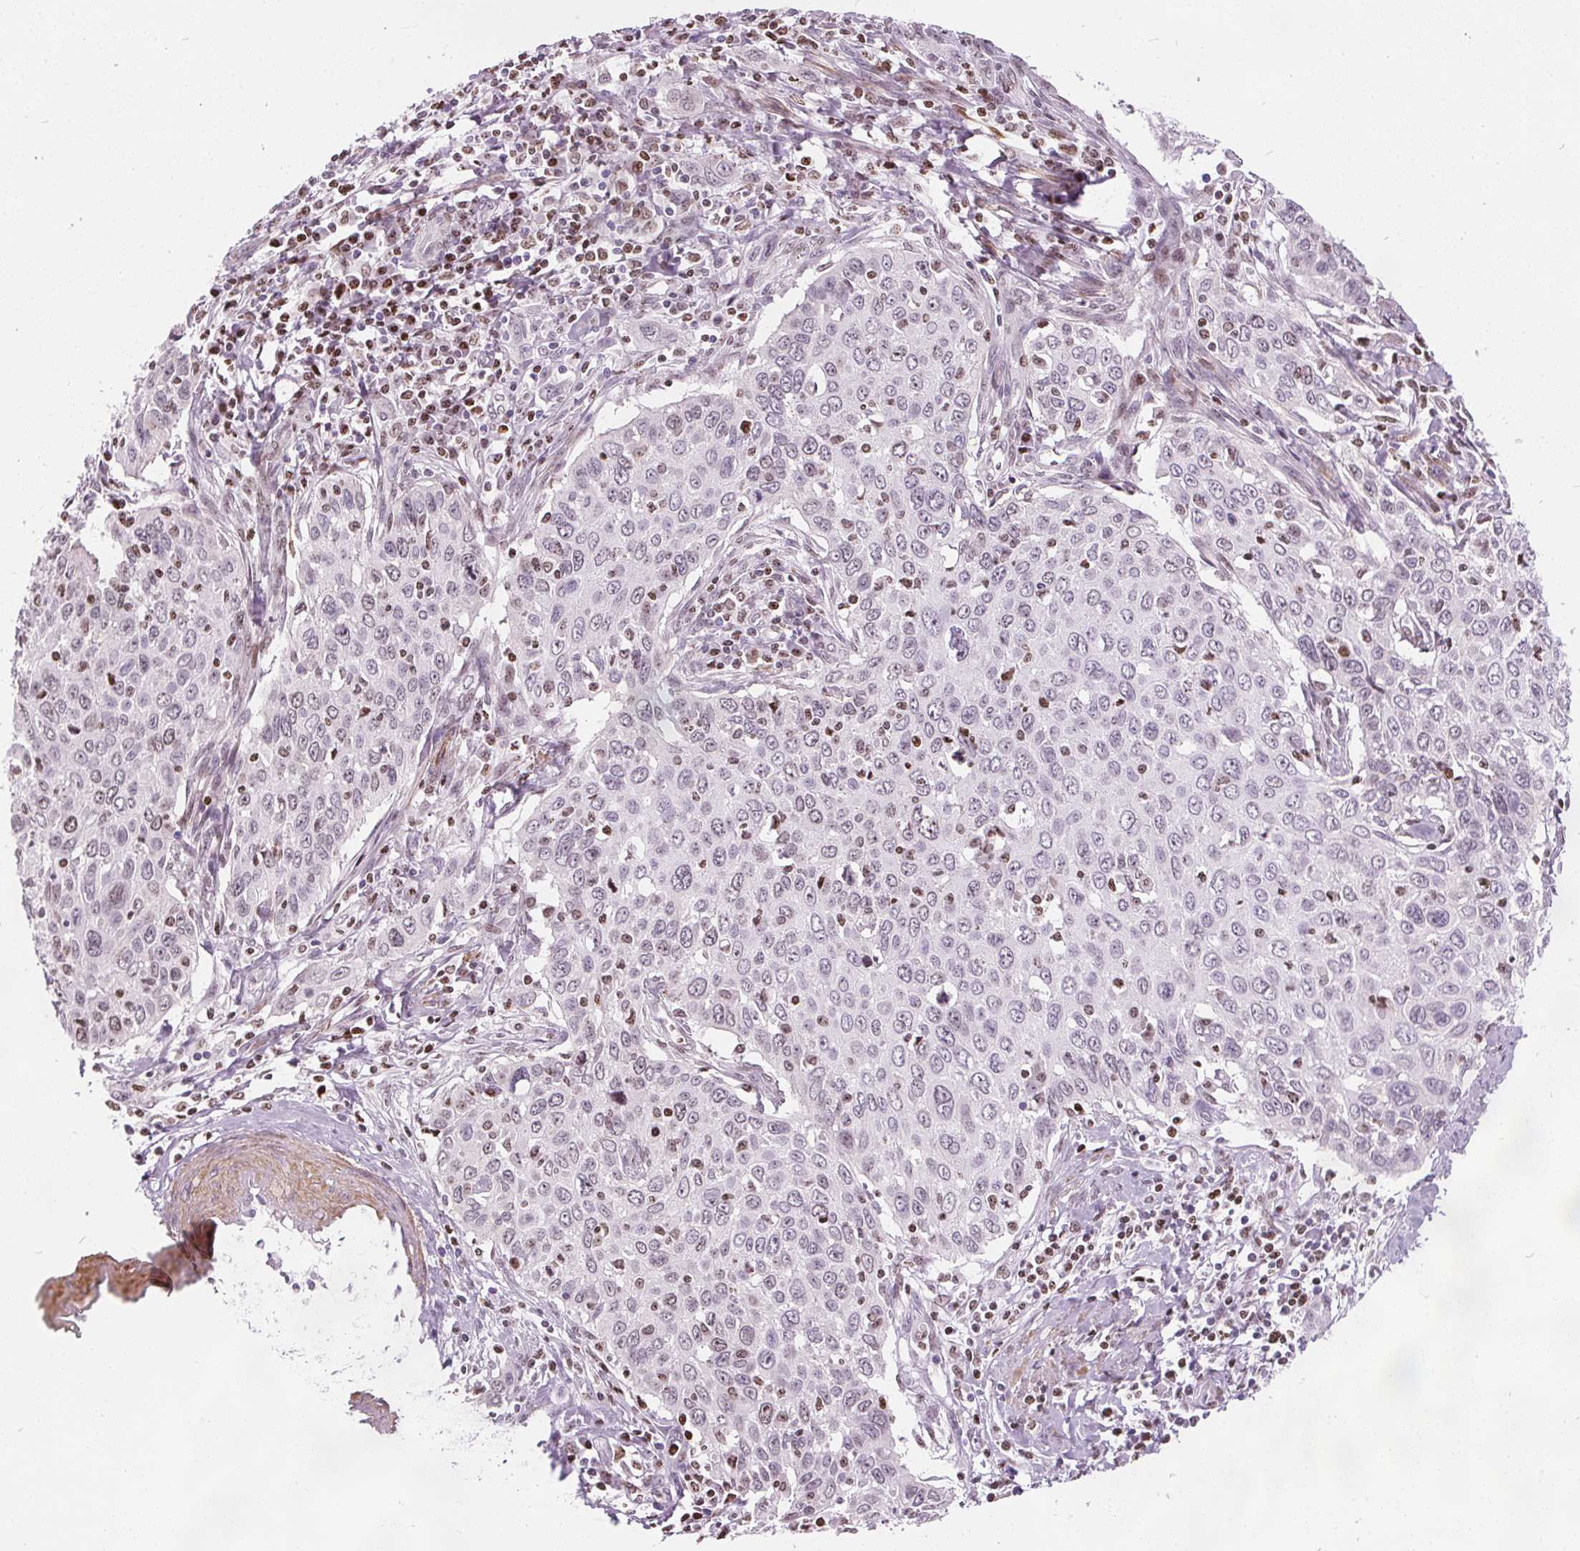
{"staining": {"intensity": "moderate", "quantity": "<25%", "location": "nuclear"}, "tissue": "cervical cancer", "cell_type": "Tumor cells", "image_type": "cancer", "snomed": [{"axis": "morphology", "description": "Squamous cell carcinoma, NOS"}, {"axis": "topography", "description": "Cervix"}], "caption": "Immunohistochemical staining of human cervical cancer (squamous cell carcinoma) reveals low levels of moderate nuclear positivity in approximately <25% of tumor cells.", "gene": "ISLR2", "patient": {"sex": "female", "age": 38}}